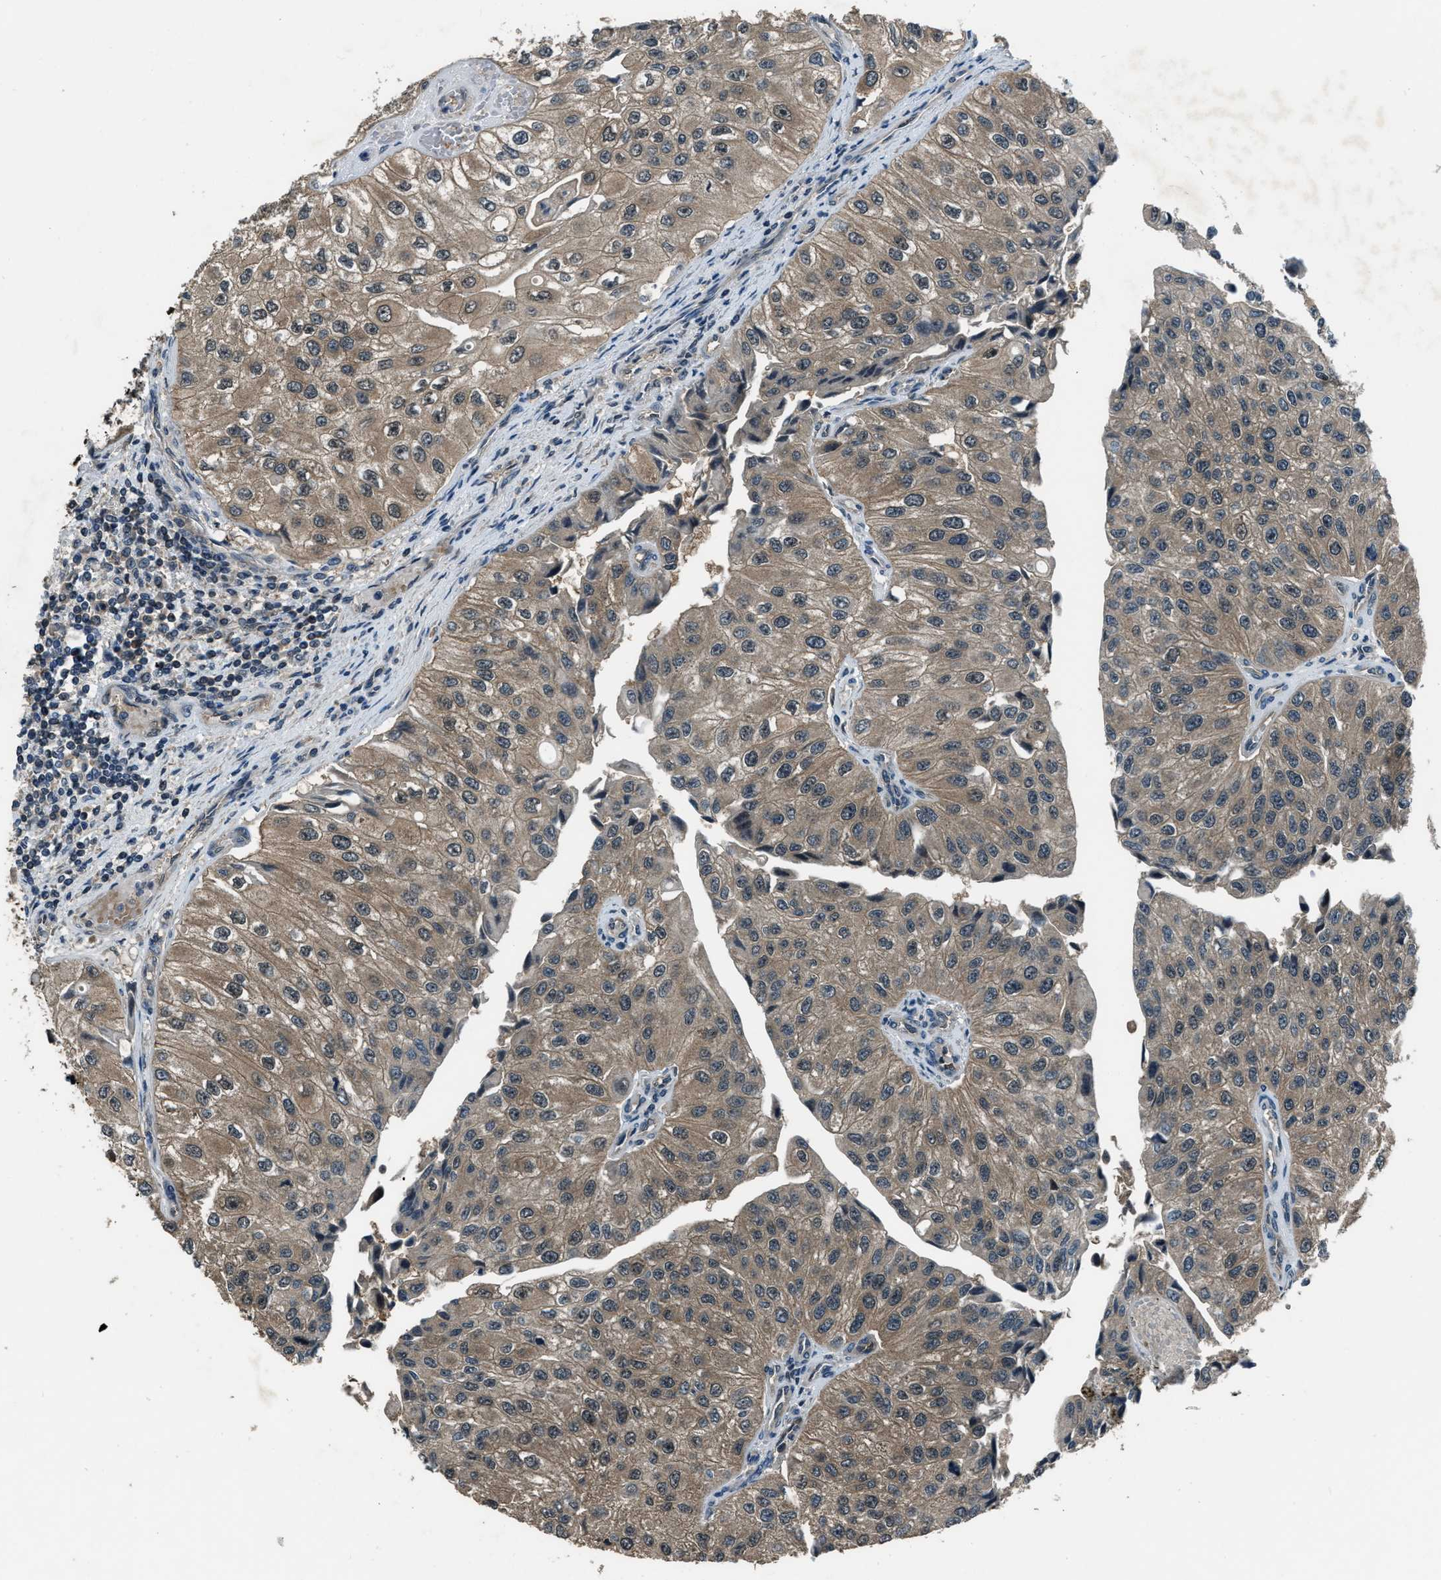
{"staining": {"intensity": "moderate", "quantity": ">75%", "location": "cytoplasmic/membranous"}, "tissue": "urothelial cancer", "cell_type": "Tumor cells", "image_type": "cancer", "snomed": [{"axis": "morphology", "description": "Urothelial carcinoma, High grade"}, {"axis": "topography", "description": "Kidney"}, {"axis": "topography", "description": "Urinary bladder"}], "caption": "About >75% of tumor cells in high-grade urothelial carcinoma show moderate cytoplasmic/membranous protein expression as visualized by brown immunohistochemical staining.", "gene": "NUDCD3", "patient": {"sex": "male", "age": 77}}